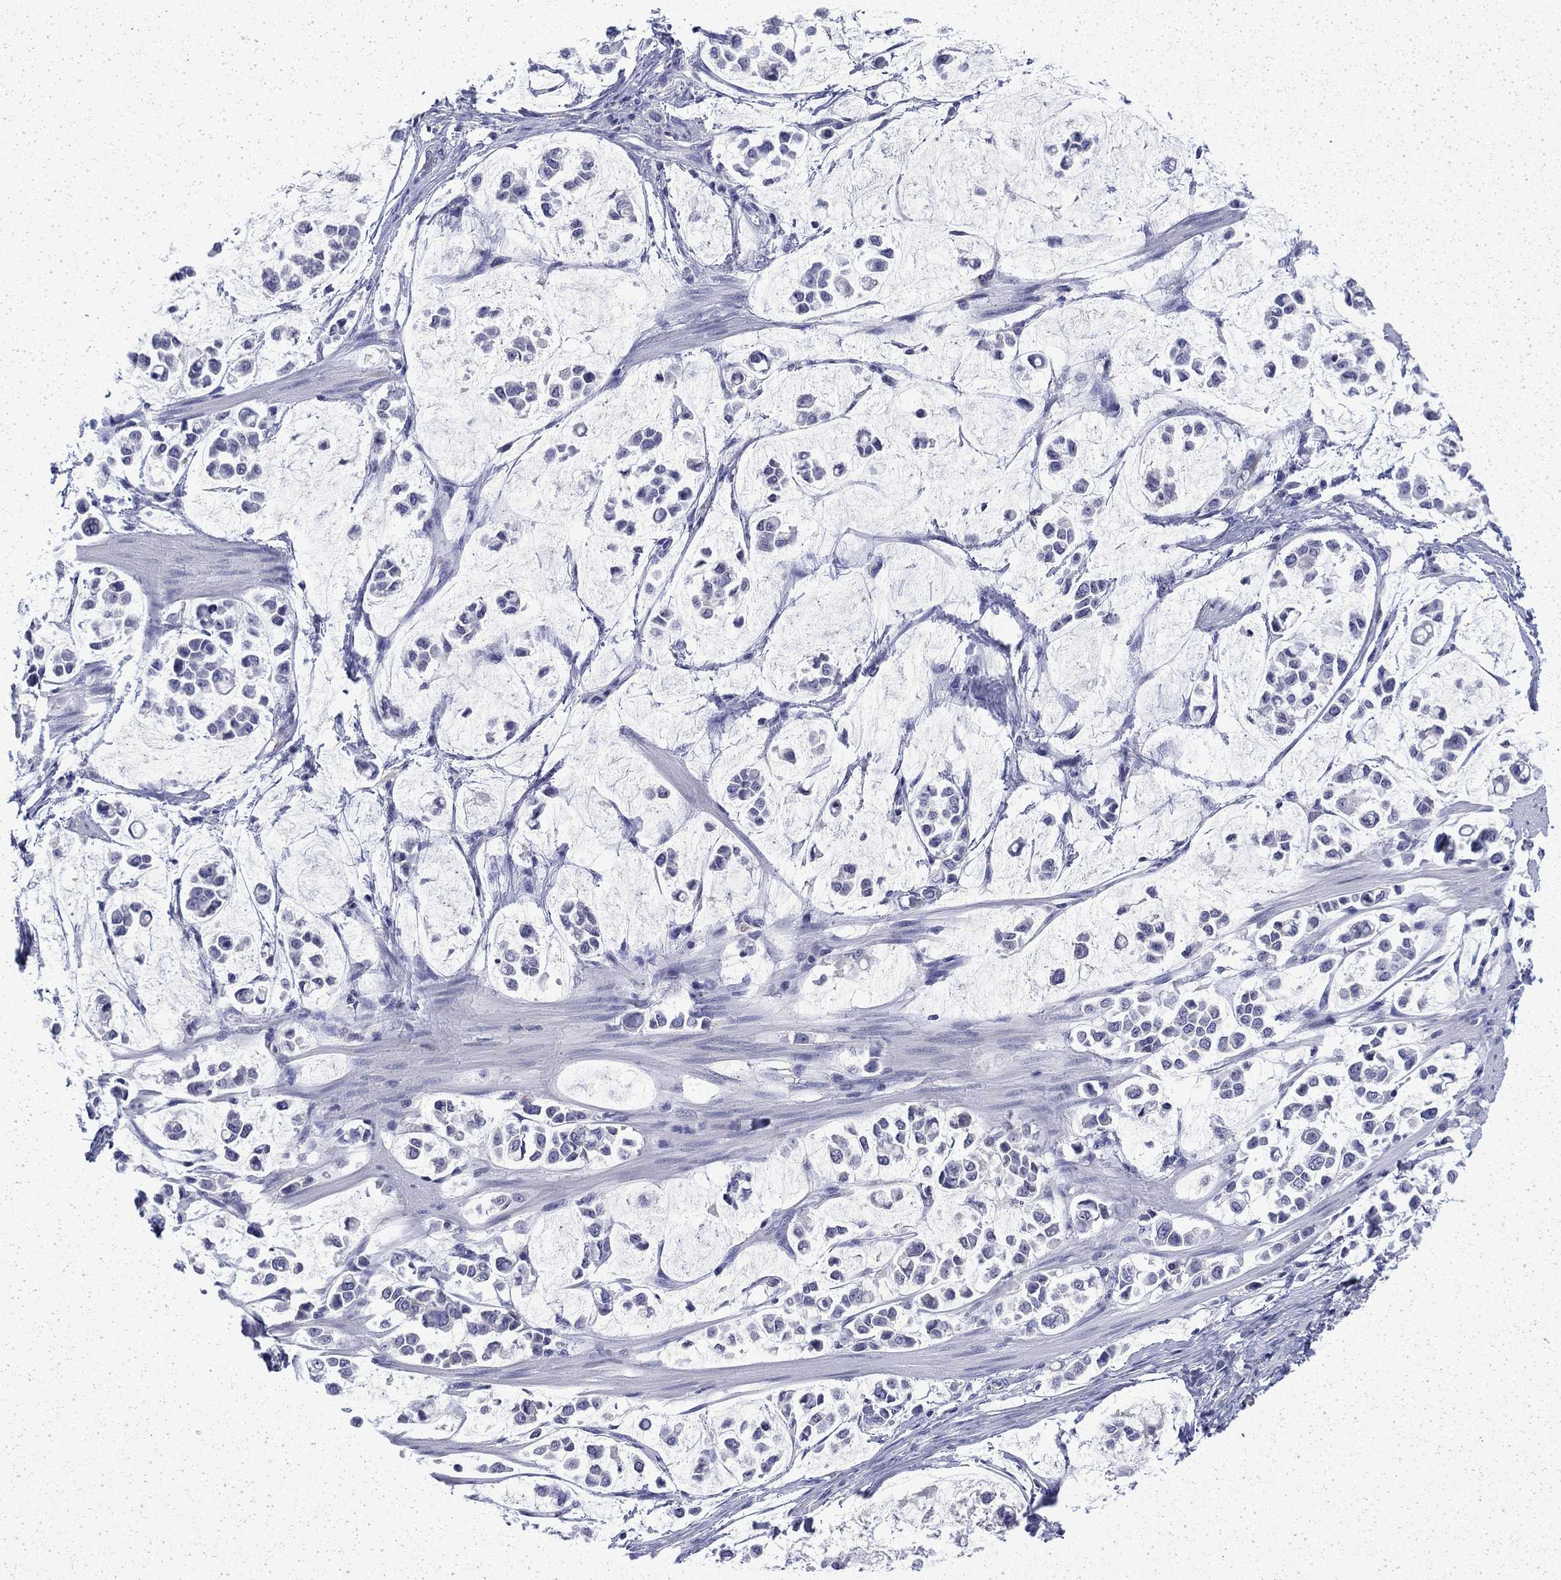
{"staining": {"intensity": "negative", "quantity": "none", "location": "none"}, "tissue": "stomach cancer", "cell_type": "Tumor cells", "image_type": "cancer", "snomed": [{"axis": "morphology", "description": "Adenocarcinoma, NOS"}, {"axis": "topography", "description": "Stomach"}], "caption": "High power microscopy micrograph of an IHC histopathology image of stomach cancer, revealing no significant staining in tumor cells.", "gene": "ENPP6", "patient": {"sex": "male", "age": 82}}